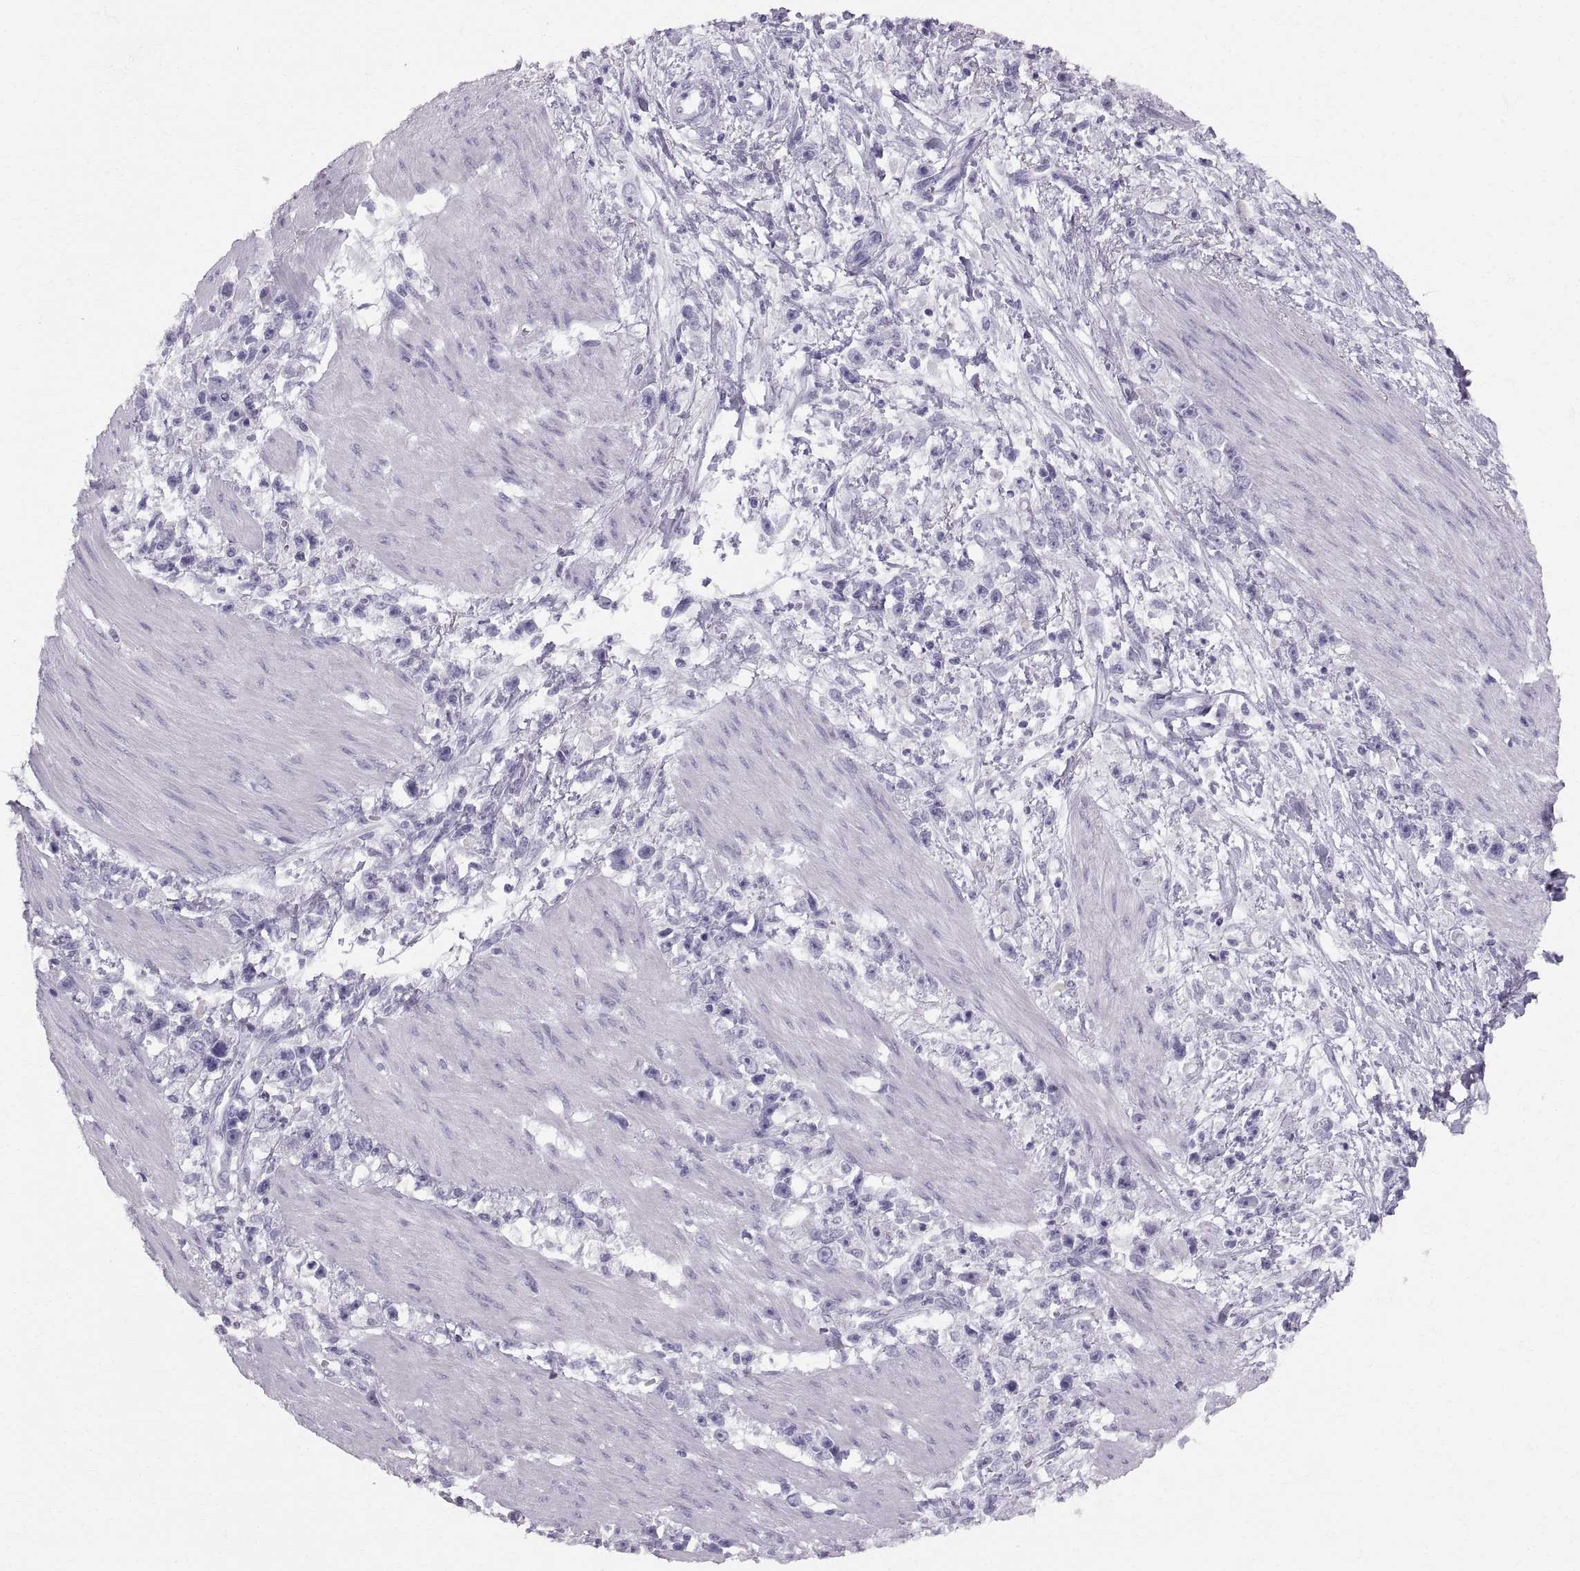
{"staining": {"intensity": "negative", "quantity": "none", "location": "none"}, "tissue": "stomach cancer", "cell_type": "Tumor cells", "image_type": "cancer", "snomed": [{"axis": "morphology", "description": "Adenocarcinoma, NOS"}, {"axis": "topography", "description": "Stomach"}], "caption": "An immunohistochemistry image of adenocarcinoma (stomach) is shown. There is no staining in tumor cells of adenocarcinoma (stomach).", "gene": "SLC22A6", "patient": {"sex": "female", "age": 59}}